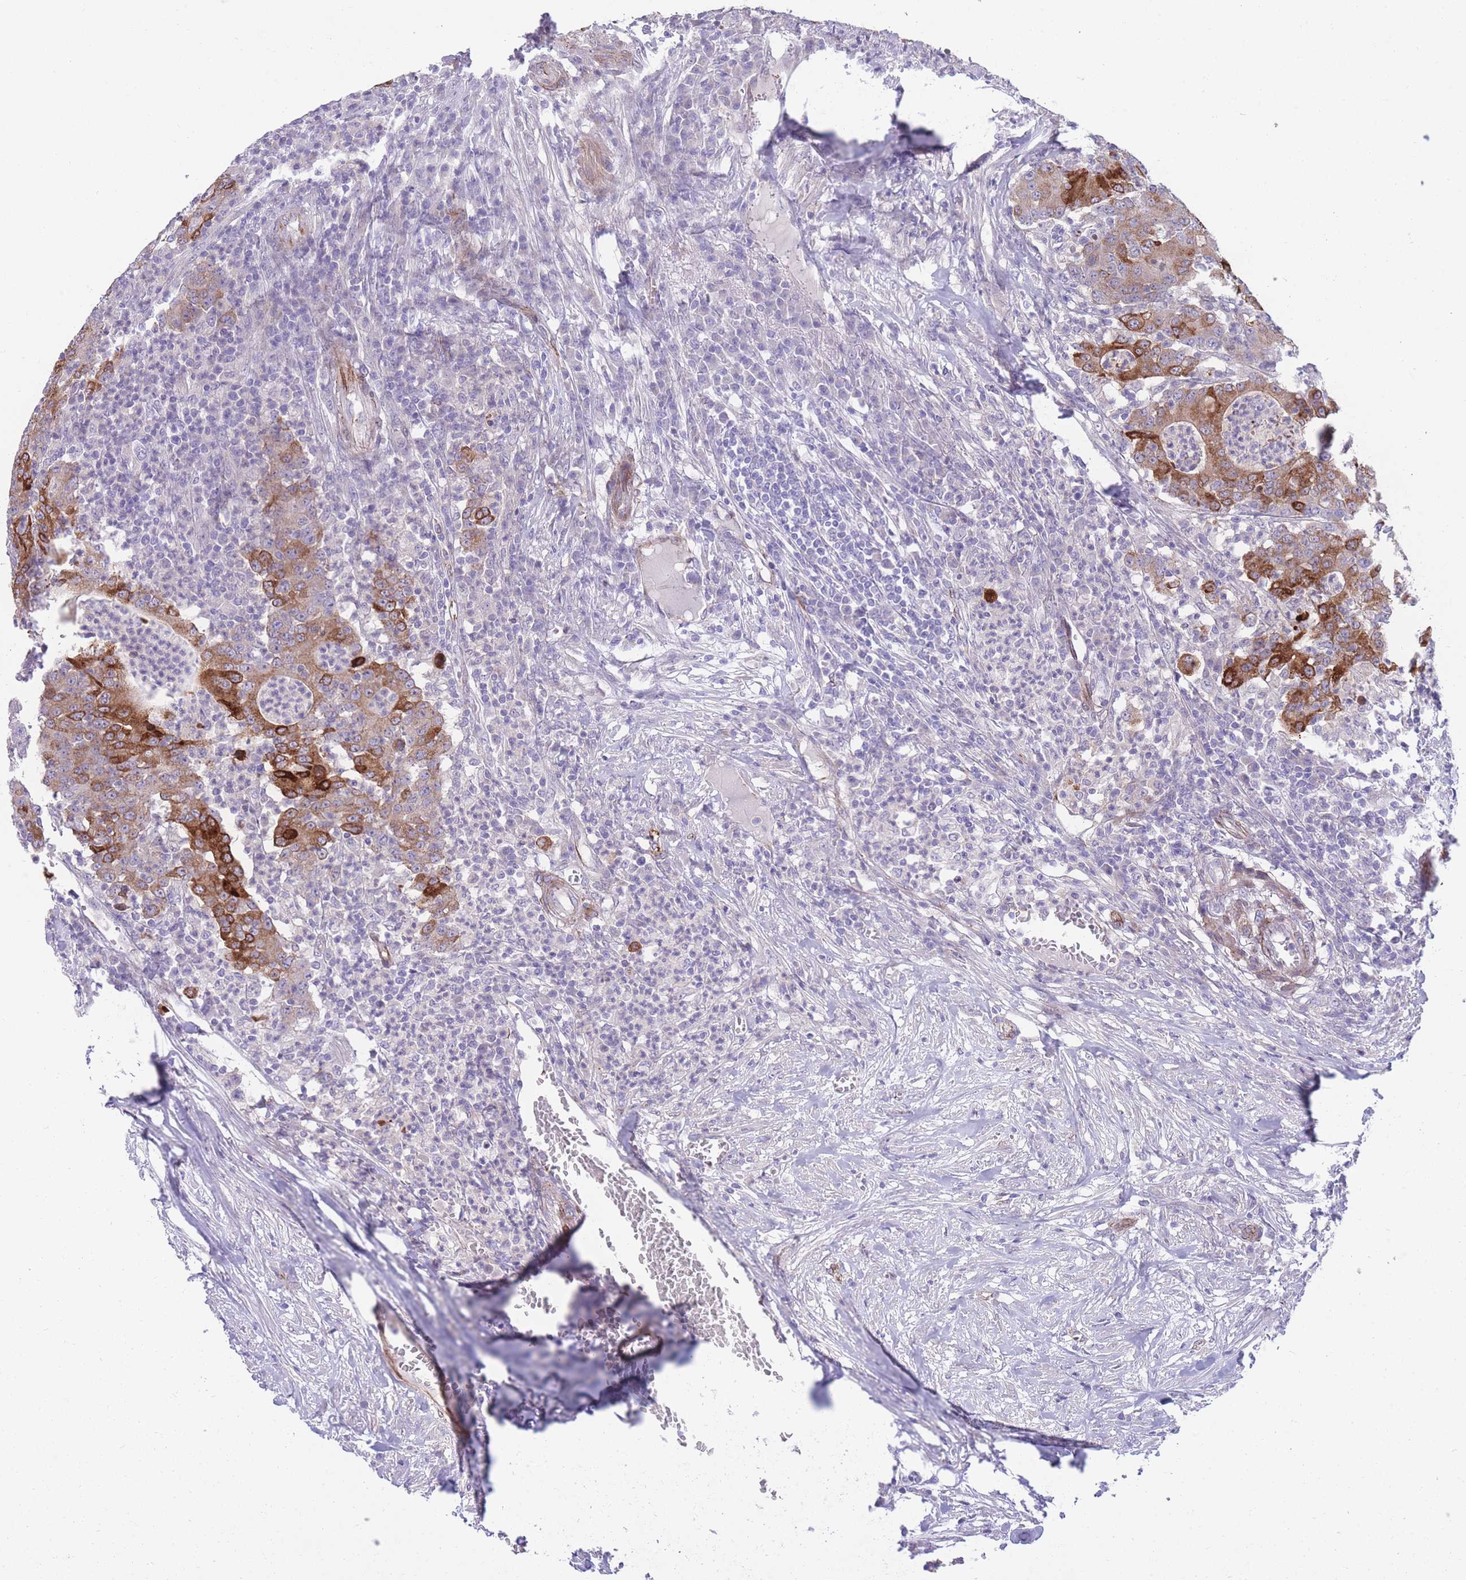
{"staining": {"intensity": "moderate", "quantity": ">75%", "location": "cytoplasmic/membranous"}, "tissue": "colorectal cancer", "cell_type": "Tumor cells", "image_type": "cancer", "snomed": [{"axis": "morphology", "description": "Adenocarcinoma, NOS"}, {"axis": "topography", "description": "Colon"}], "caption": "A brown stain labels moderate cytoplasmic/membranous staining of a protein in human adenocarcinoma (colorectal) tumor cells. The staining was performed using DAB to visualize the protein expression in brown, while the nuclei were stained in blue with hematoxylin (Magnification: 20x).", "gene": "RGS11", "patient": {"sex": "male", "age": 83}}